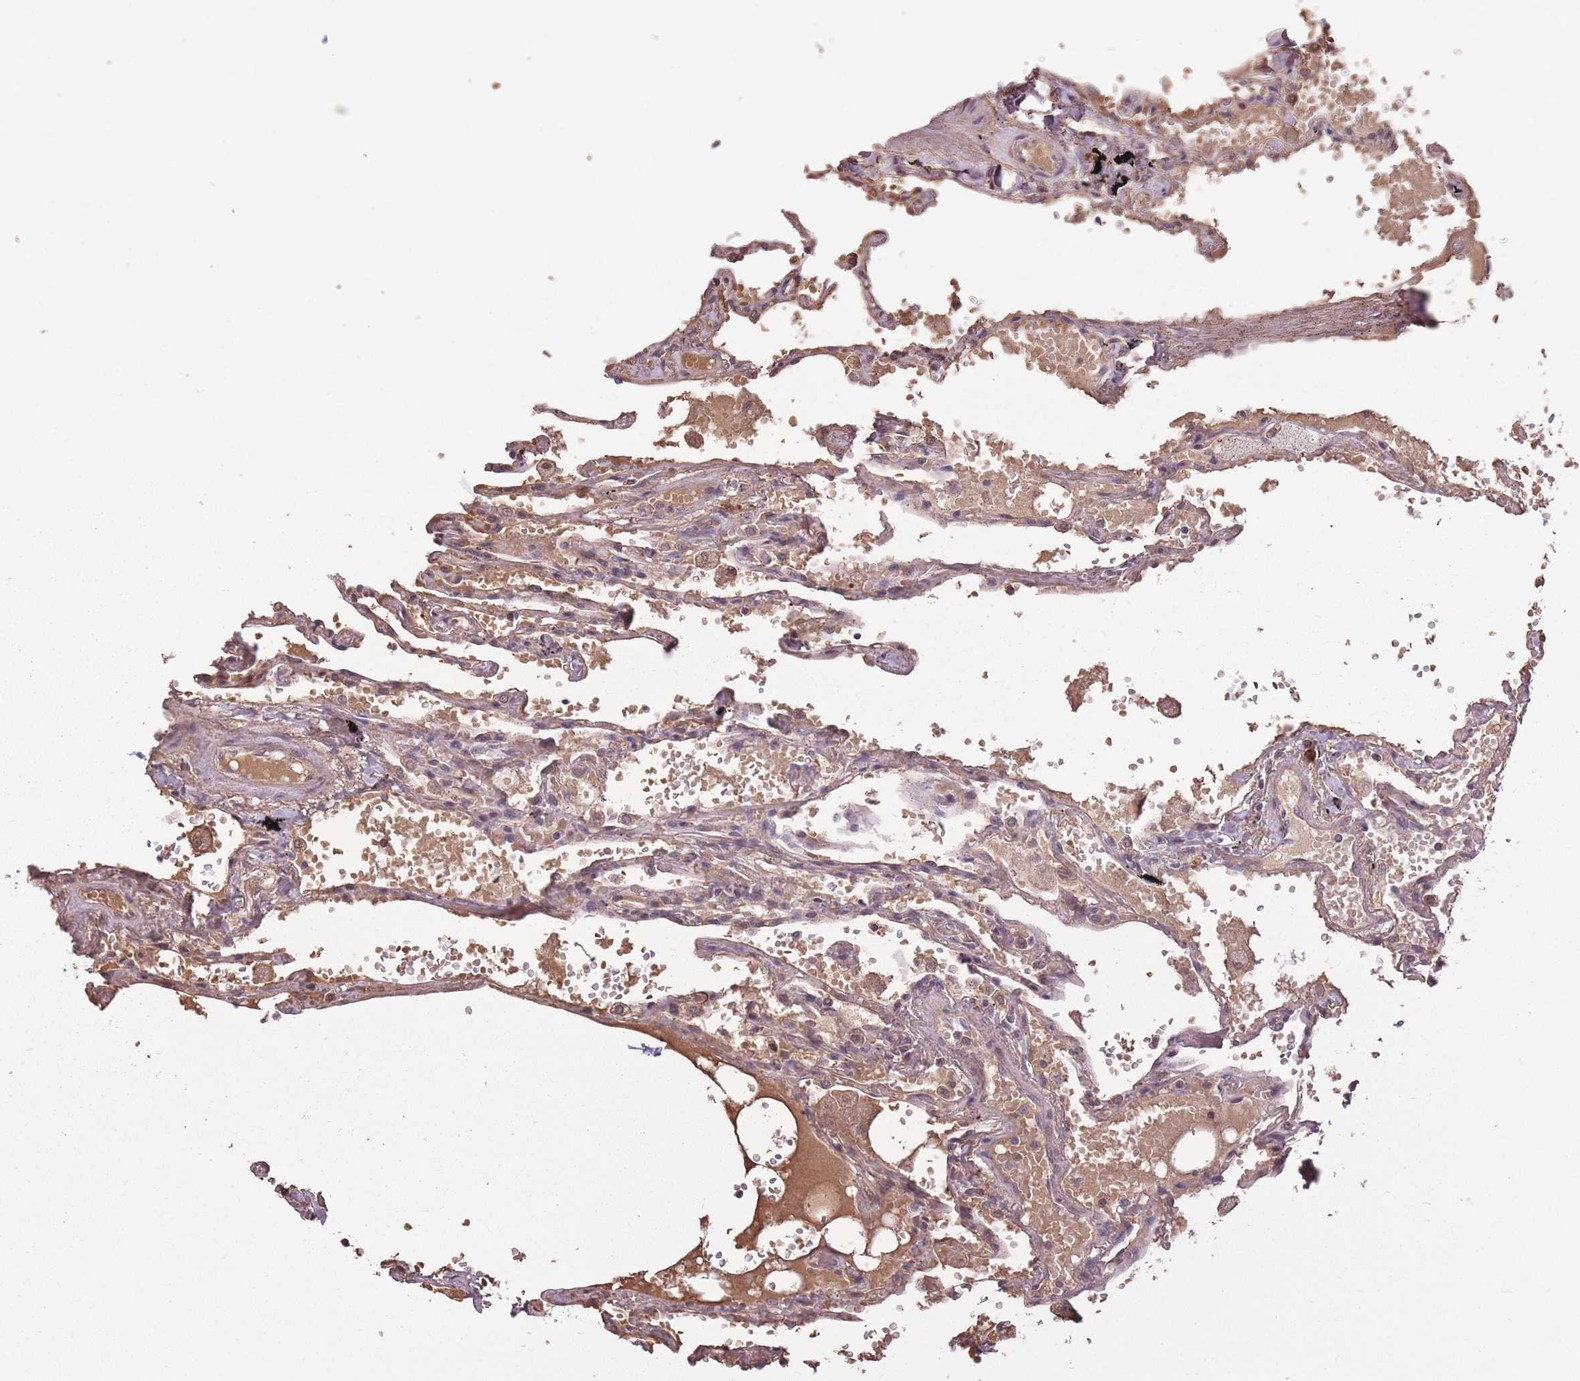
{"staining": {"intensity": "moderate", "quantity": "<25%", "location": "cytoplasmic/membranous"}, "tissue": "lung", "cell_type": "Alveolar cells", "image_type": "normal", "snomed": [{"axis": "morphology", "description": "Normal tissue, NOS"}, {"axis": "topography", "description": "Lung"}], "caption": "The photomicrograph exhibits a brown stain indicating the presence of a protein in the cytoplasmic/membranous of alveolar cells in lung.", "gene": "POLR3F", "patient": {"sex": "female", "age": 67}}